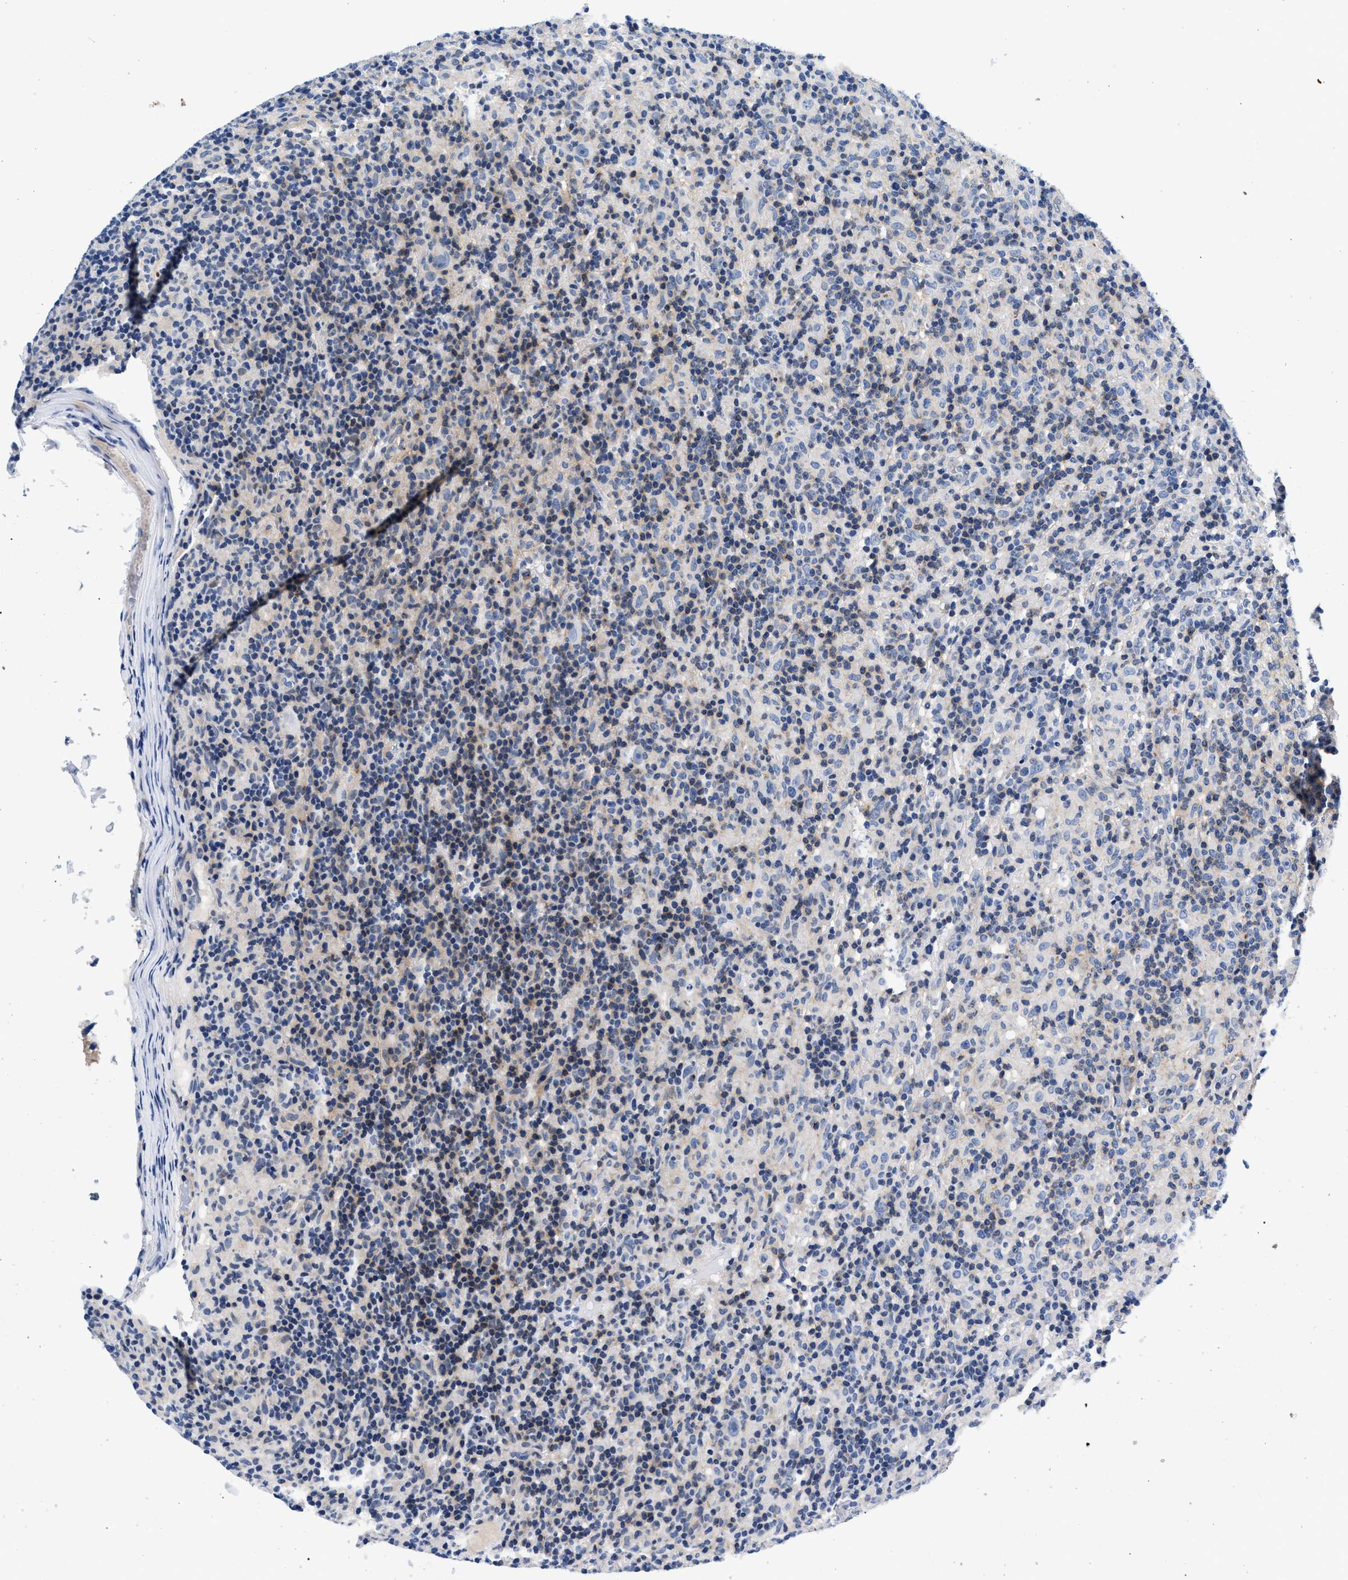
{"staining": {"intensity": "negative", "quantity": "none", "location": "none"}, "tissue": "lymphoma", "cell_type": "Tumor cells", "image_type": "cancer", "snomed": [{"axis": "morphology", "description": "Hodgkin's disease, NOS"}, {"axis": "topography", "description": "Lymph node"}], "caption": "Micrograph shows no protein expression in tumor cells of lymphoma tissue.", "gene": "P2RY4", "patient": {"sex": "male", "age": 70}}